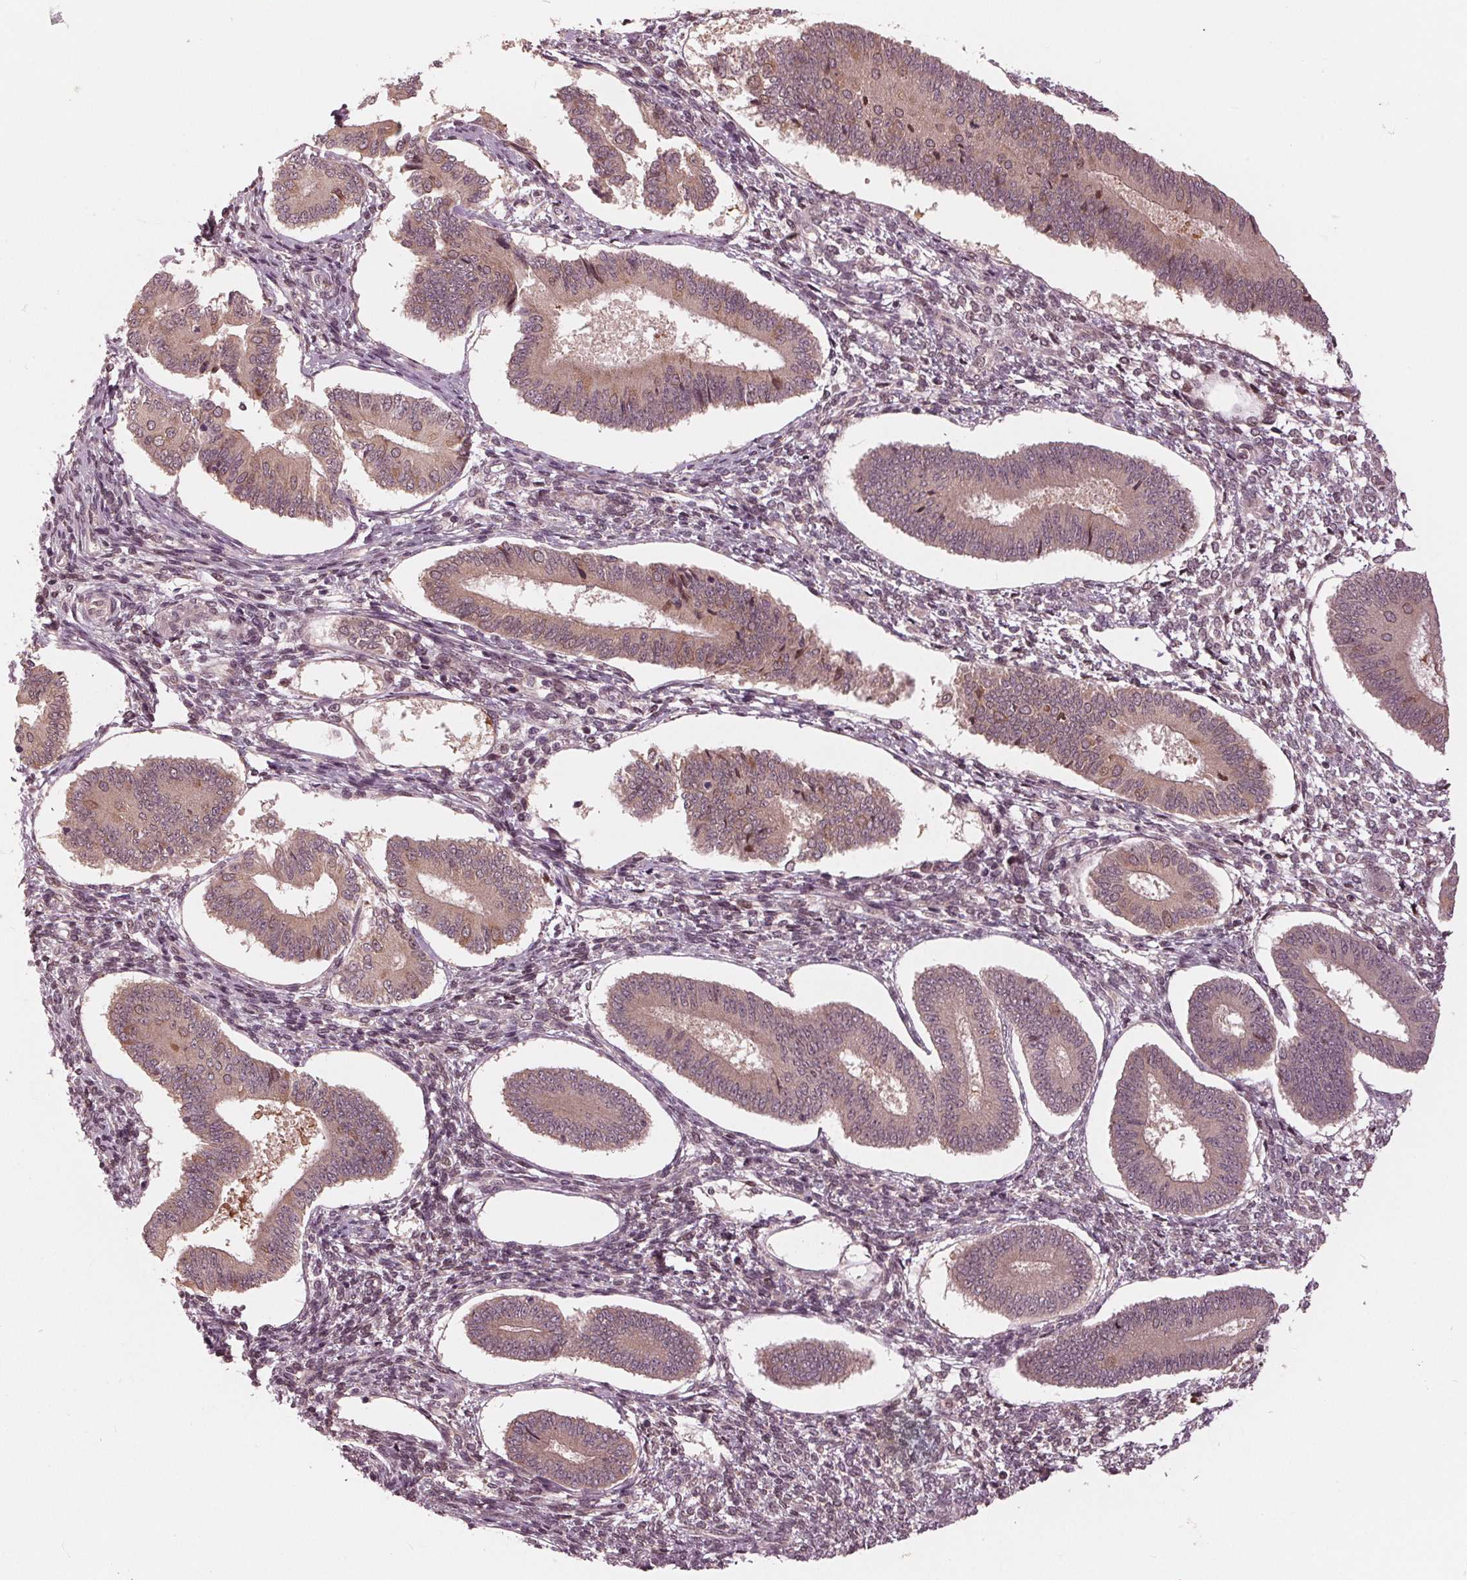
{"staining": {"intensity": "negative", "quantity": "none", "location": "none"}, "tissue": "endometrium", "cell_type": "Cells in endometrial stroma", "image_type": "normal", "snomed": [{"axis": "morphology", "description": "Normal tissue, NOS"}, {"axis": "topography", "description": "Endometrium"}], "caption": "IHC of unremarkable human endometrium exhibits no positivity in cells in endometrial stroma.", "gene": "ZNF471", "patient": {"sex": "female", "age": 42}}